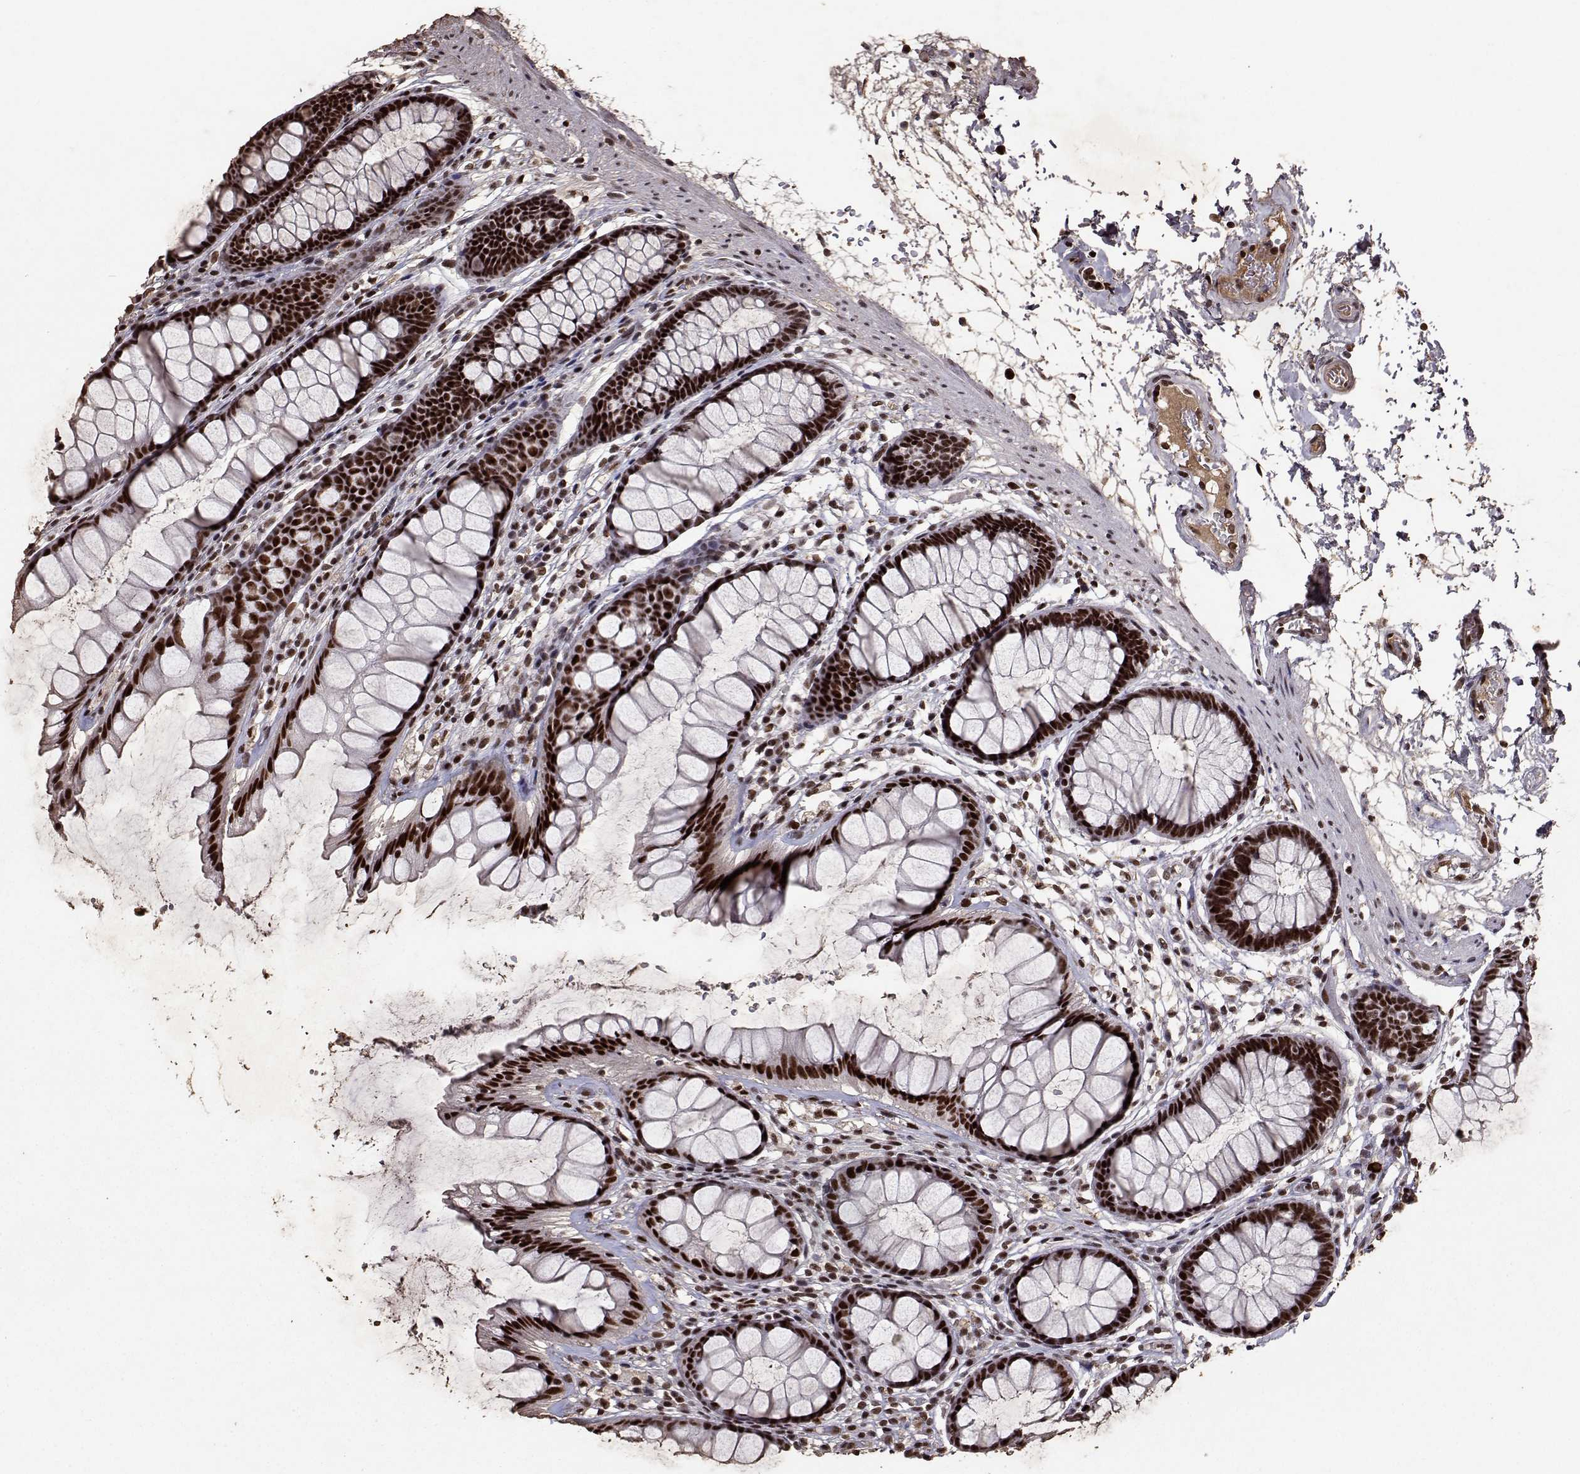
{"staining": {"intensity": "strong", "quantity": ">75%", "location": "nuclear"}, "tissue": "rectum", "cell_type": "Glandular cells", "image_type": "normal", "snomed": [{"axis": "morphology", "description": "Normal tissue, NOS"}, {"axis": "topography", "description": "Rectum"}], "caption": "Protein expression analysis of unremarkable rectum reveals strong nuclear staining in approximately >75% of glandular cells.", "gene": "TOE1", "patient": {"sex": "male", "age": 72}}